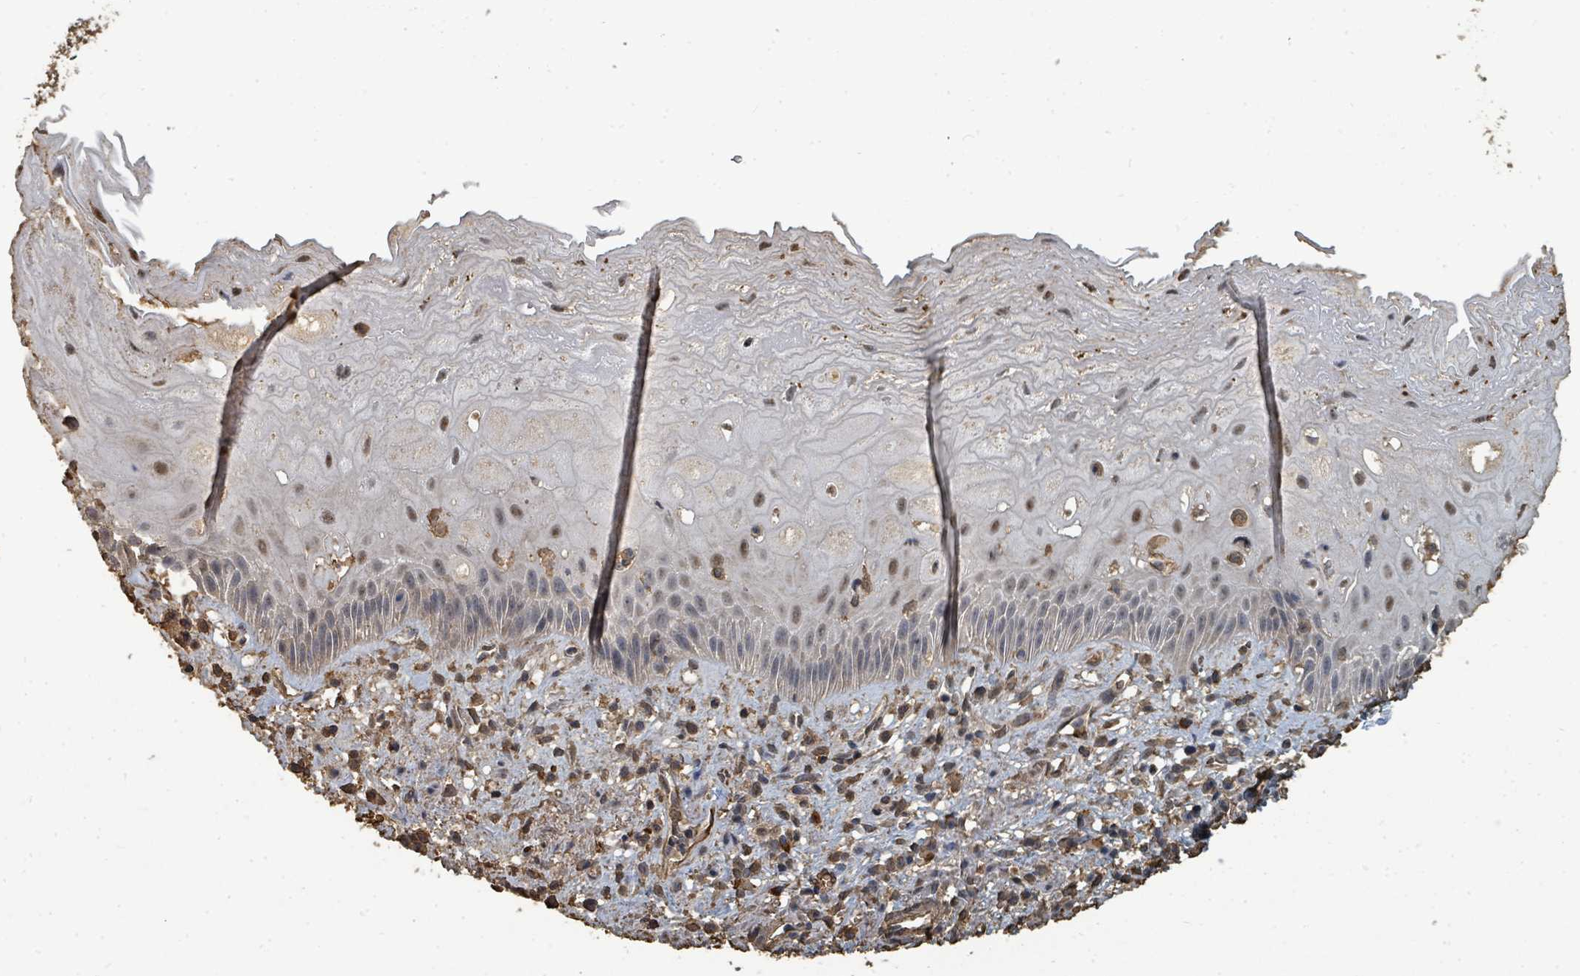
{"staining": {"intensity": "moderate", "quantity": "<25%", "location": "nuclear"}, "tissue": "esophagus", "cell_type": "Squamous epithelial cells", "image_type": "normal", "snomed": [{"axis": "morphology", "description": "Normal tissue, NOS"}, {"axis": "topography", "description": "Esophagus"}], "caption": "Immunohistochemistry micrograph of benign esophagus: human esophagus stained using IHC shows low levels of moderate protein expression localized specifically in the nuclear of squamous epithelial cells, appearing as a nuclear brown color.", "gene": "C6orf52", "patient": {"sex": "male", "age": 60}}